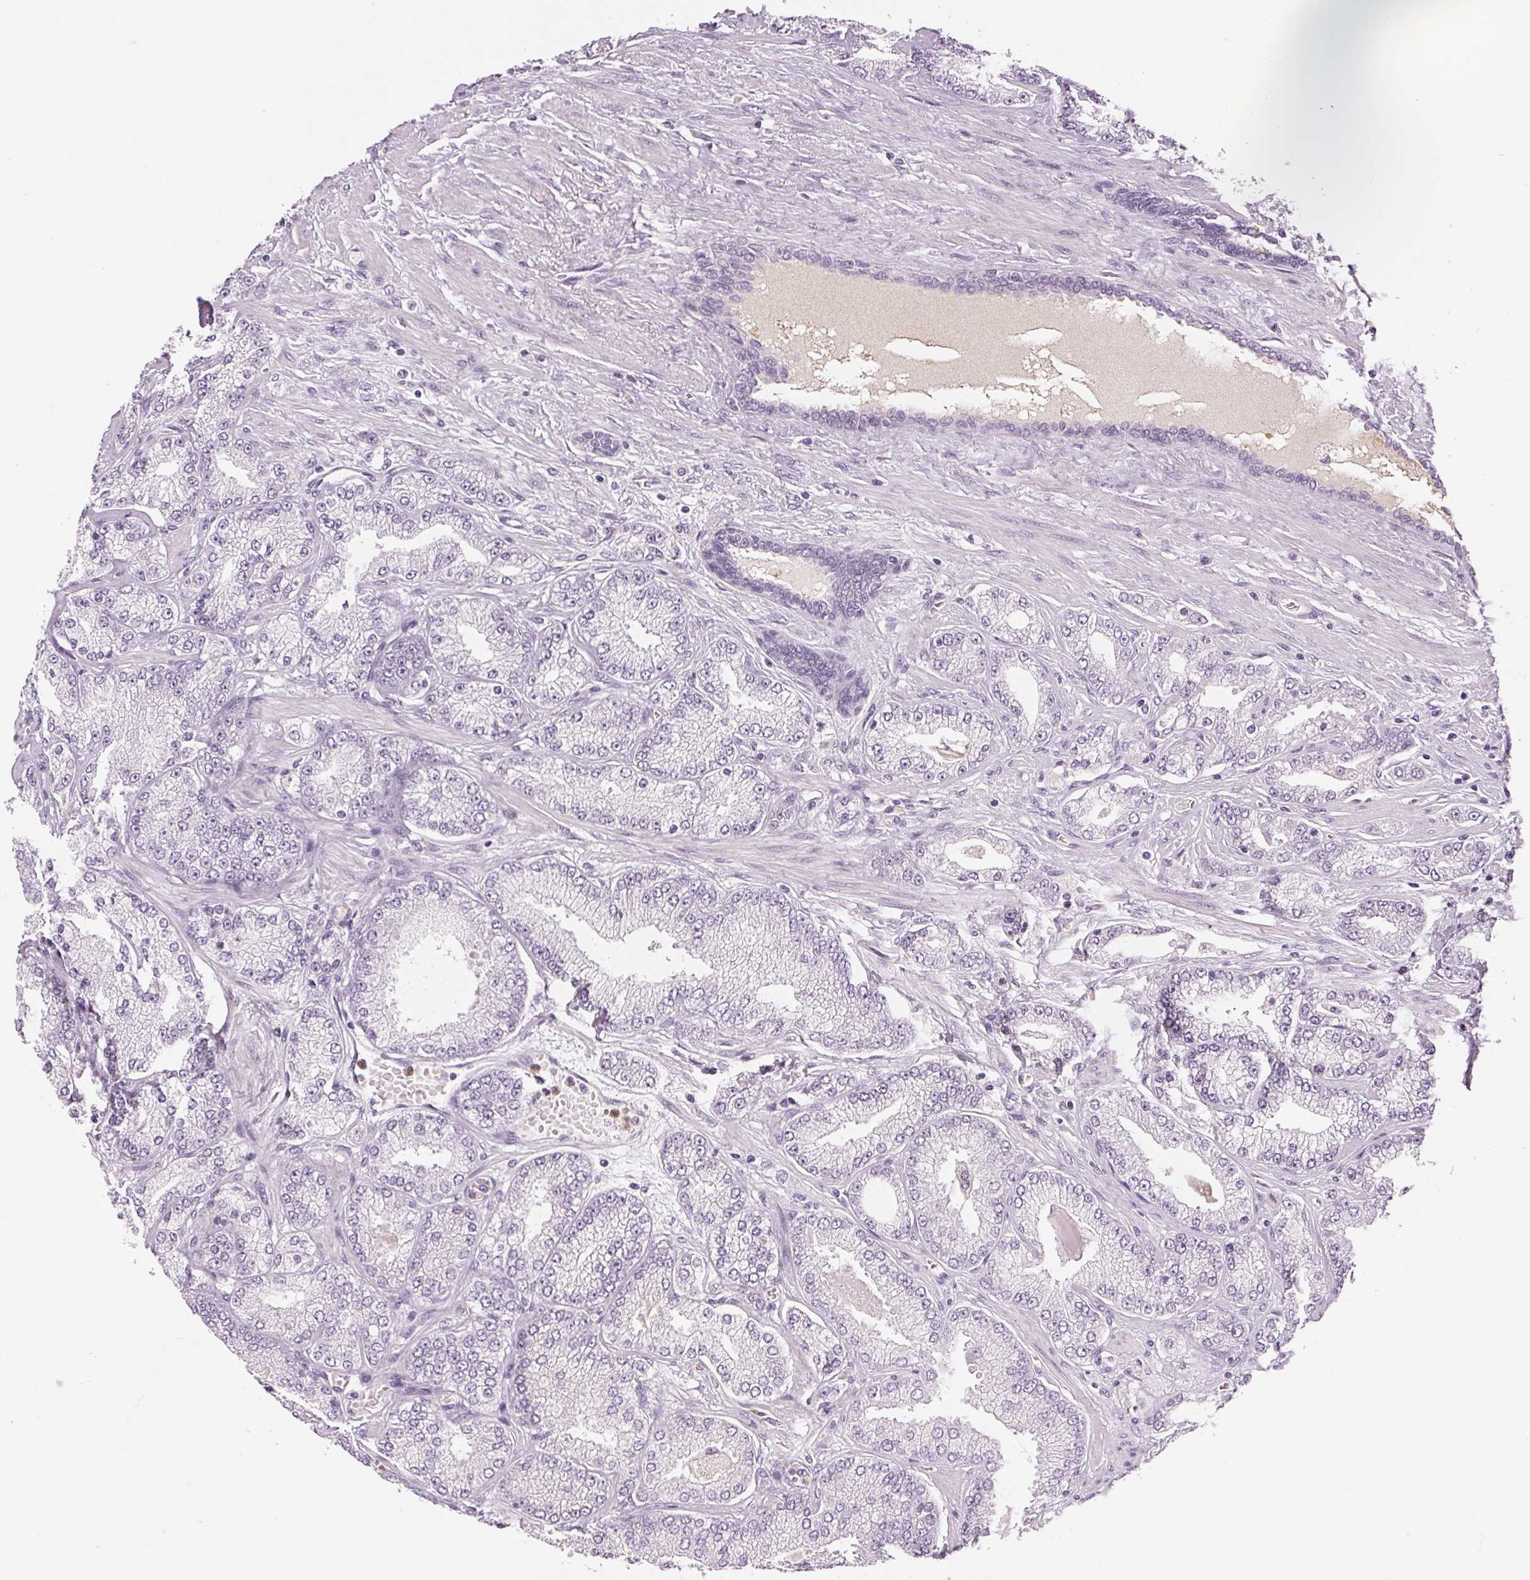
{"staining": {"intensity": "negative", "quantity": "none", "location": "none"}, "tissue": "prostate cancer", "cell_type": "Tumor cells", "image_type": "cancer", "snomed": [{"axis": "morphology", "description": "Adenocarcinoma, High grade"}, {"axis": "topography", "description": "Prostate"}], "caption": "Protein analysis of prostate adenocarcinoma (high-grade) demonstrates no significant expression in tumor cells.", "gene": "SGF29", "patient": {"sex": "male", "age": 68}}